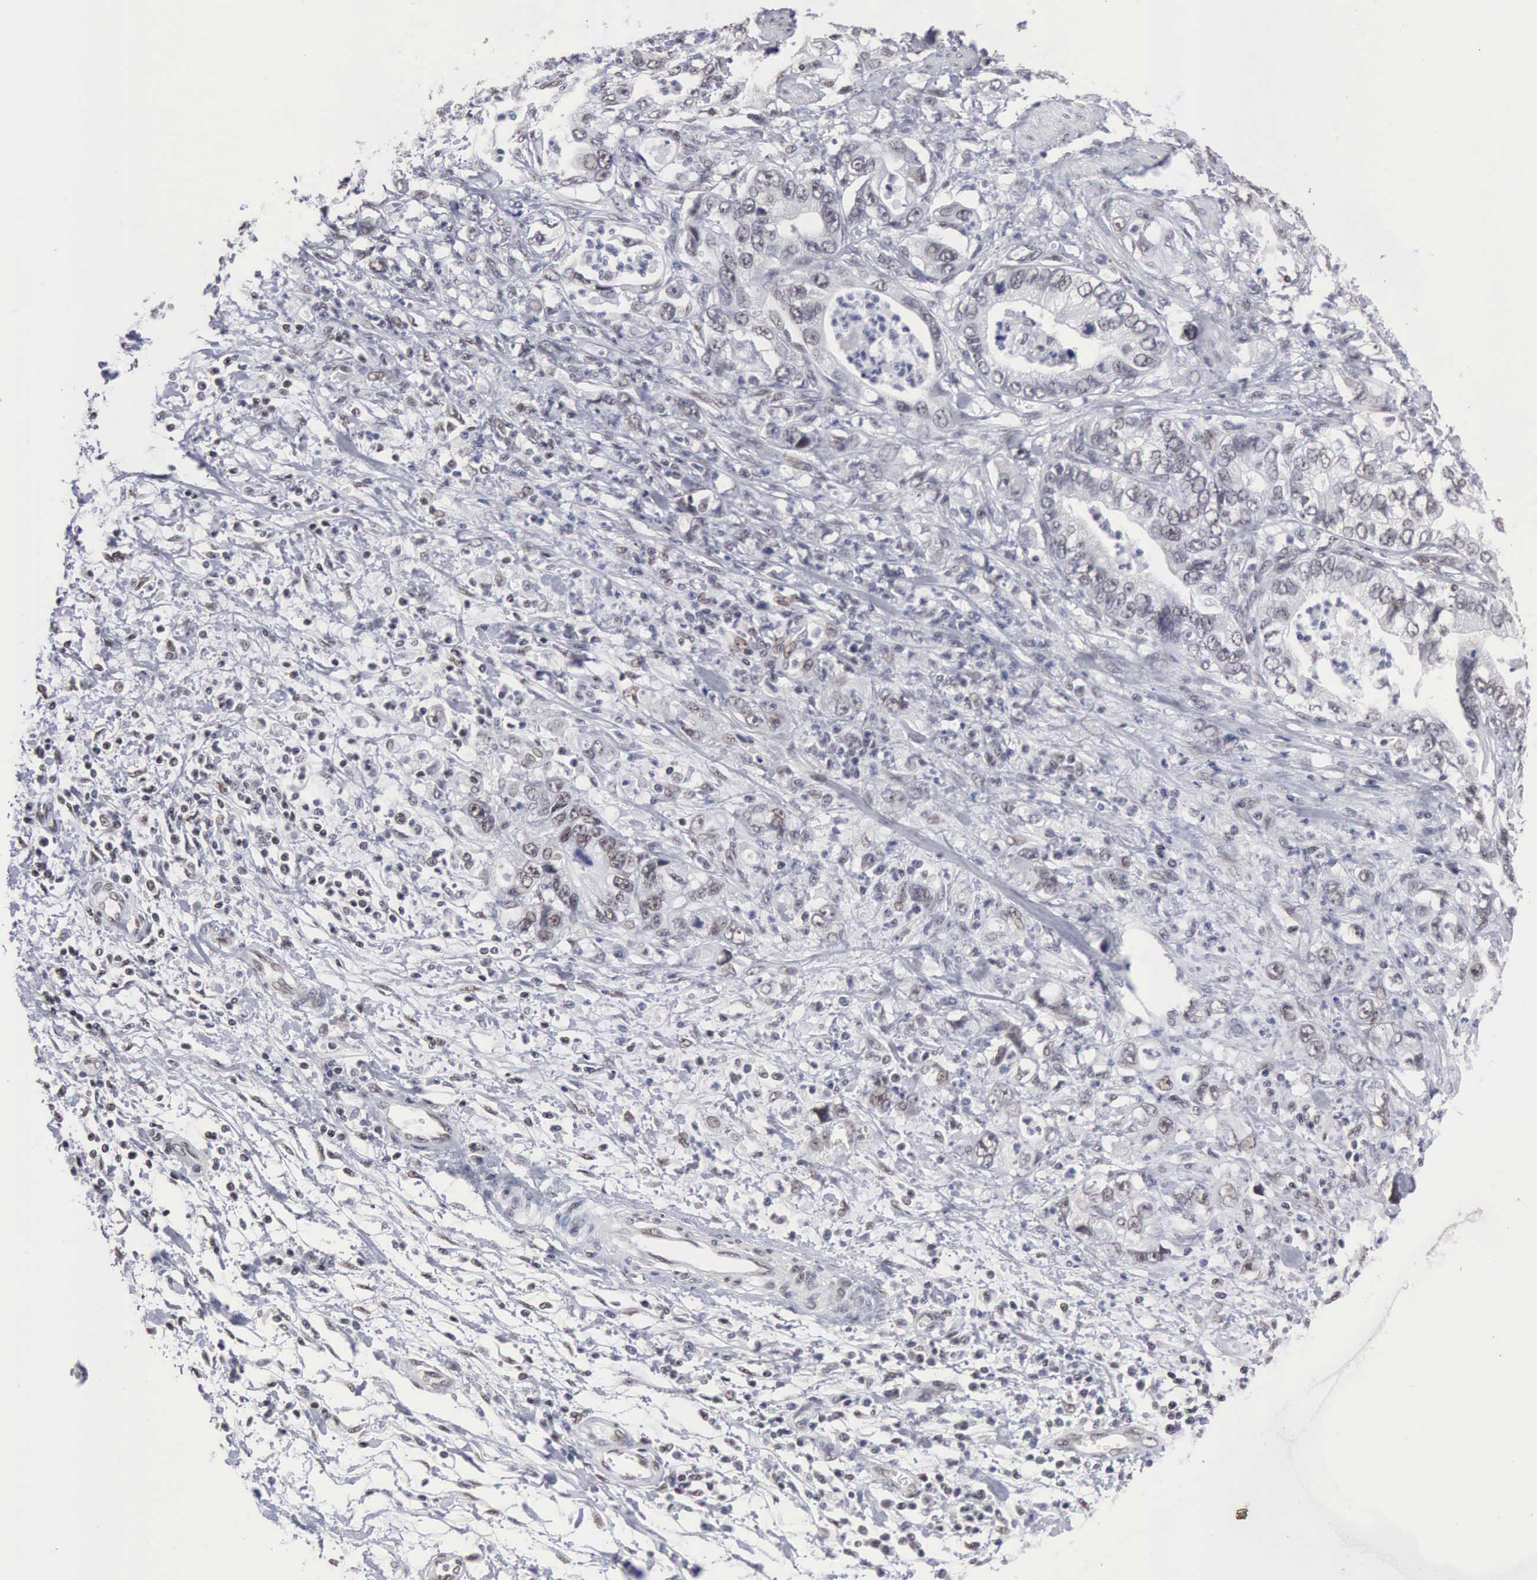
{"staining": {"intensity": "weak", "quantity": "<25%", "location": "nuclear"}, "tissue": "stomach cancer", "cell_type": "Tumor cells", "image_type": "cancer", "snomed": [{"axis": "morphology", "description": "Adenocarcinoma, NOS"}, {"axis": "topography", "description": "Pancreas"}, {"axis": "topography", "description": "Stomach, upper"}], "caption": "Immunohistochemical staining of stomach cancer displays no significant staining in tumor cells. (DAB (3,3'-diaminobenzidine) immunohistochemistry (IHC) with hematoxylin counter stain).", "gene": "TAF1", "patient": {"sex": "male", "age": 77}}